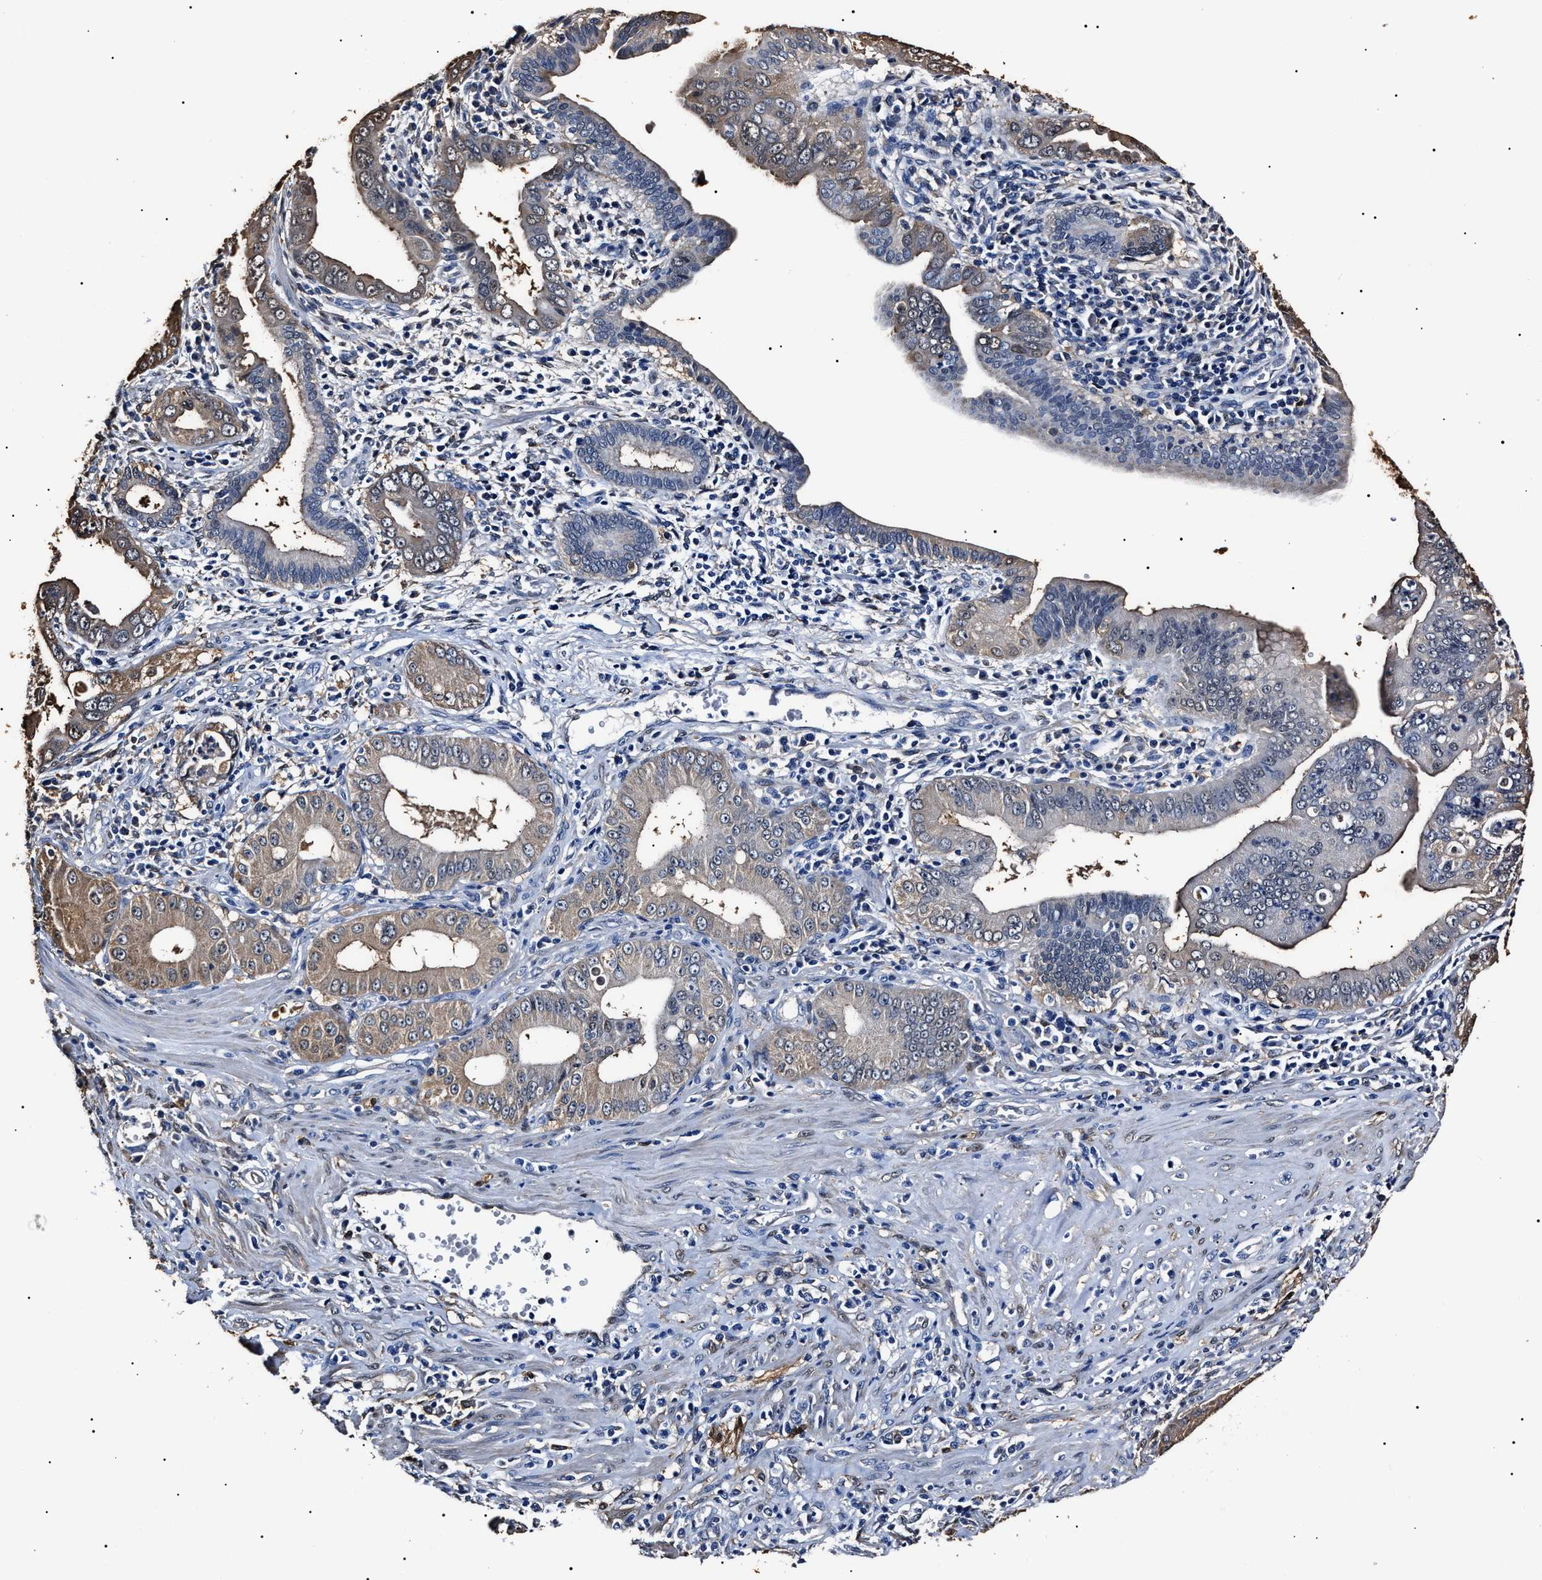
{"staining": {"intensity": "weak", "quantity": "25%-75%", "location": "cytoplasmic/membranous,nuclear"}, "tissue": "pancreatic cancer", "cell_type": "Tumor cells", "image_type": "cancer", "snomed": [{"axis": "morphology", "description": "Normal tissue, NOS"}, {"axis": "topography", "description": "Lymph node"}], "caption": "High-magnification brightfield microscopy of pancreatic cancer stained with DAB (brown) and counterstained with hematoxylin (blue). tumor cells exhibit weak cytoplasmic/membranous and nuclear expression is appreciated in approximately25%-75% of cells.", "gene": "ALDH1A1", "patient": {"sex": "male", "age": 50}}